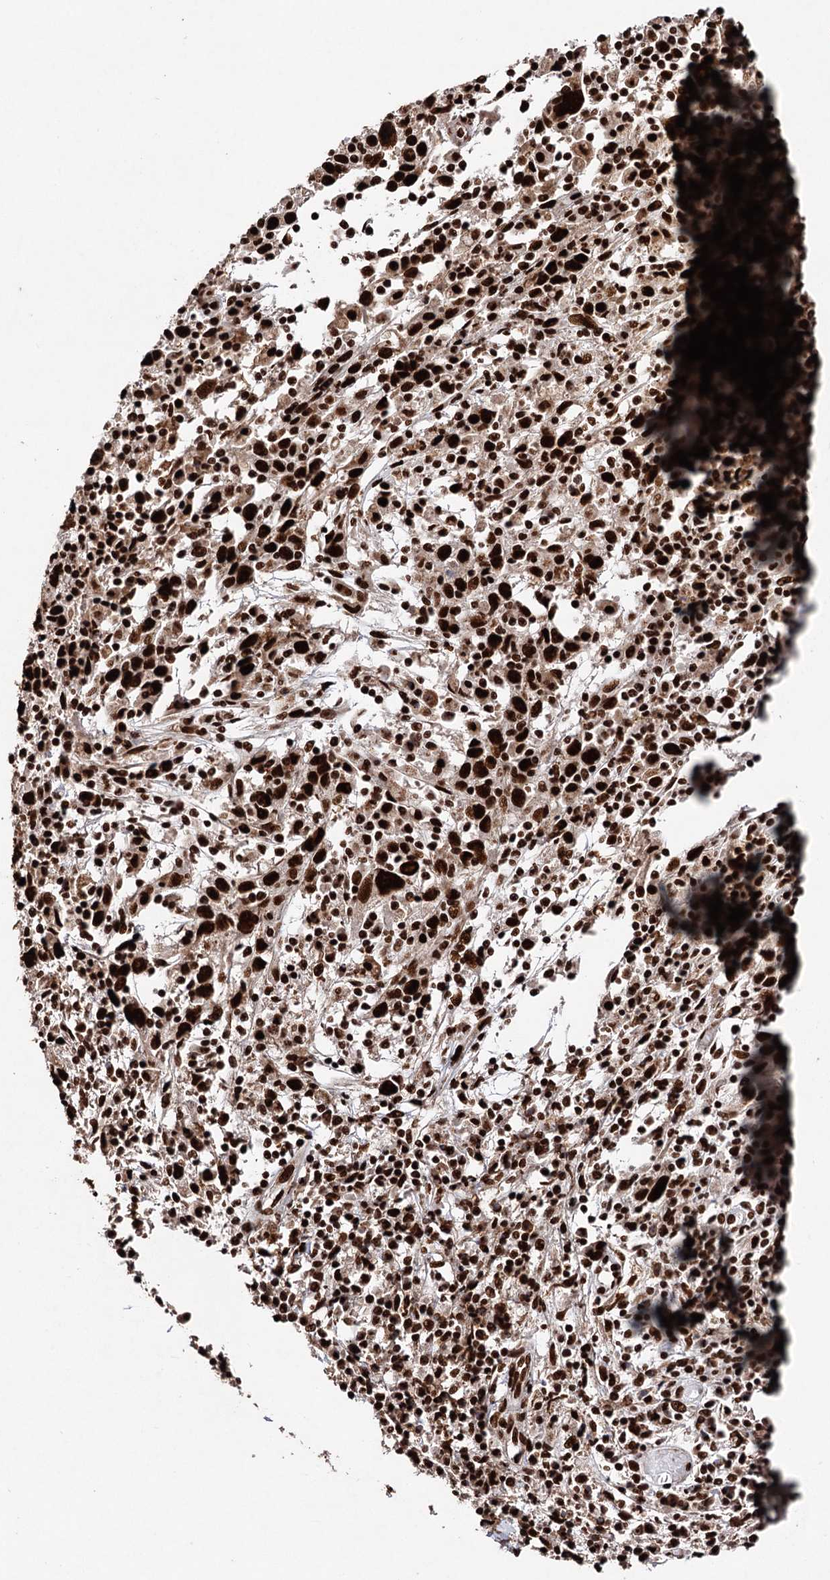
{"staining": {"intensity": "strong", "quantity": ">75%", "location": "nuclear"}, "tissue": "cervical cancer", "cell_type": "Tumor cells", "image_type": "cancer", "snomed": [{"axis": "morphology", "description": "Squamous cell carcinoma, NOS"}, {"axis": "topography", "description": "Cervix"}], "caption": "This is a photomicrograph of IHC staining of cervical squamous cell carcinoma, which shows strong positivity in the nuclear of tumor cells.", "gene": "MATR3", "patient": {"sex": "female", "age": 46}}